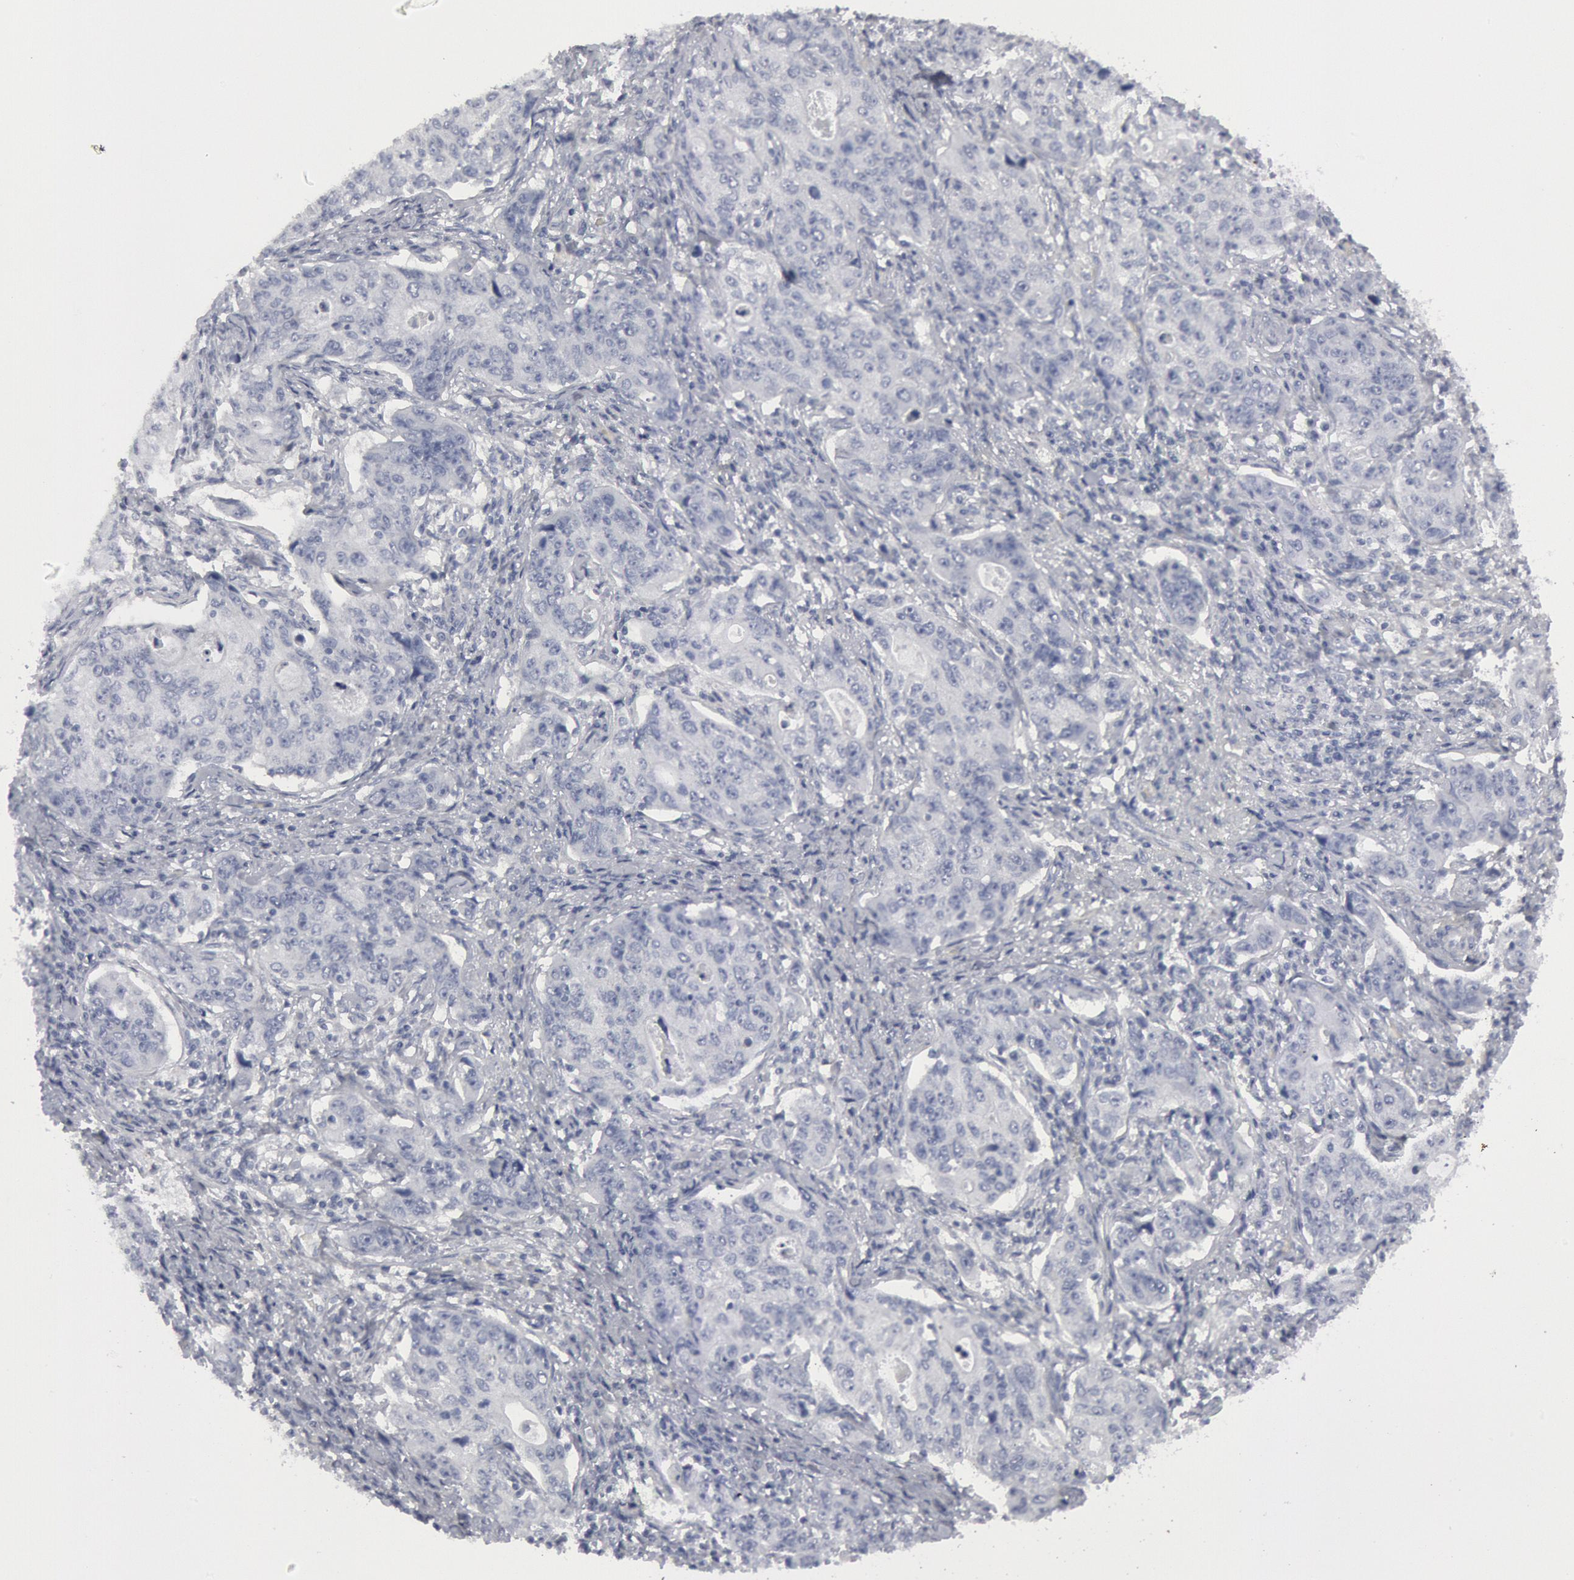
{"staining": {"intensity": "negative", "quantity": "none", "location": "none"}, "tissue": "stomach cancer", "cell_type": "Tumor cells", "image_type": "cancer", "snomed": [{"axis": "morphology", "description": "Adenocarcinoma, NOS"}, {"axis": "topography", "description": "Esophagus"}, {"axis": "topography", "description": "Stomach"}], "caption": "Immunohistochemistry of stomach adenocarcinoma shows no staining in tumor cells. (Brightfield microscopy of DAB (3,3'-diaminobenzidine) immunohistochemistry at high magnification).", "gene": "DMC1", "patient": {"sex": "male", "age": 74}}